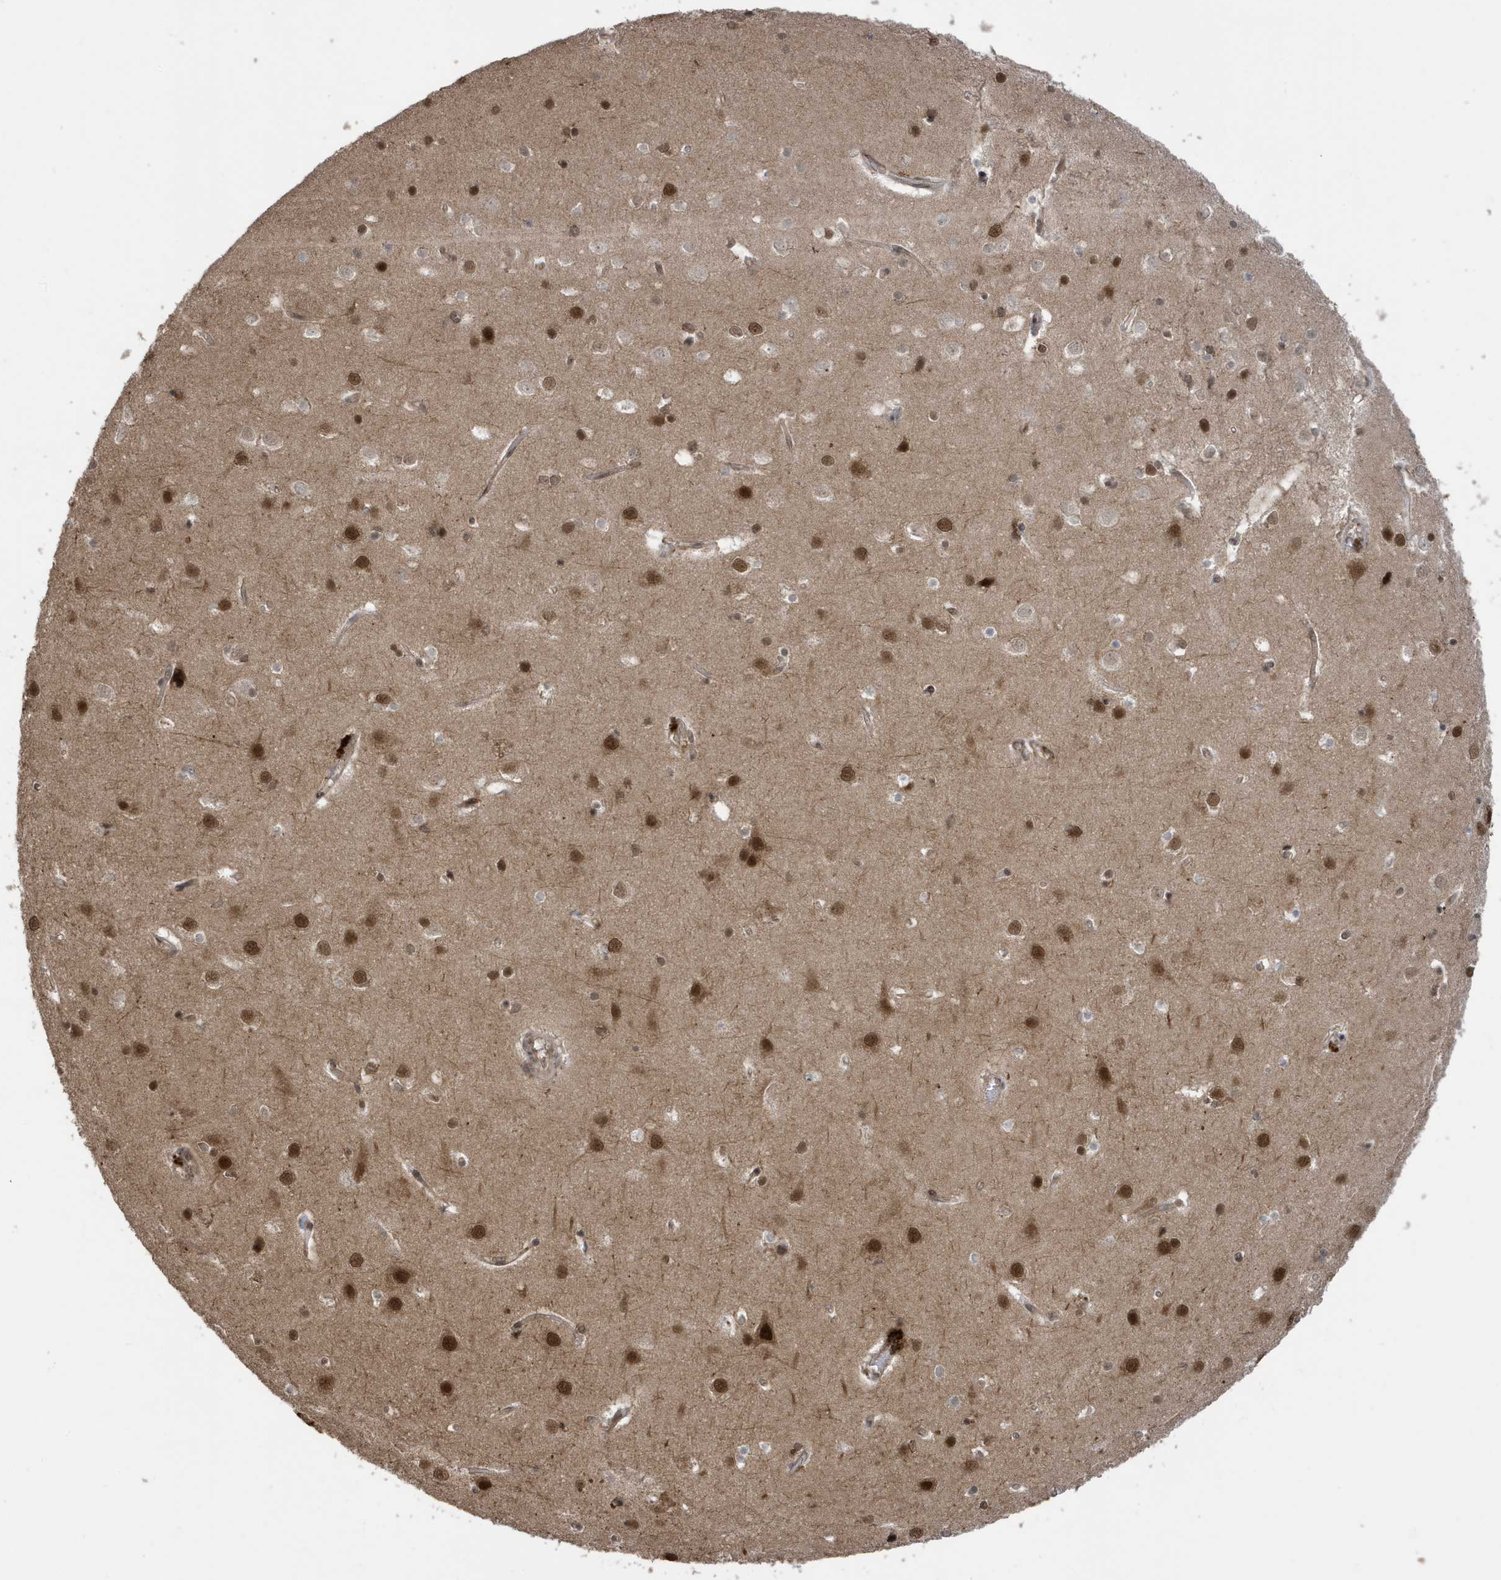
{"staining": {"intensity": "moderate", "quantity": ">75%", "location": "cytoplasmic/membranous,nuclear"}, "tissue": "cerebral cortex", "cell_type": "Endothelial cells", "image_type": "normal", "snomed": [{"axis": "morphology", "description": "Normal tissue, NOS"}, {"axis": "topography", "description": "Cerebral cortex"}], "caption": "This image shows IHC staining of unremarkable cerebral cortex, with medium moderate cytoplasmic/membranous,nuclear staining in about >75% of endothelial cells.", "gene": "UBQLN1", "patient": {"sex": "male", "age": 54}}